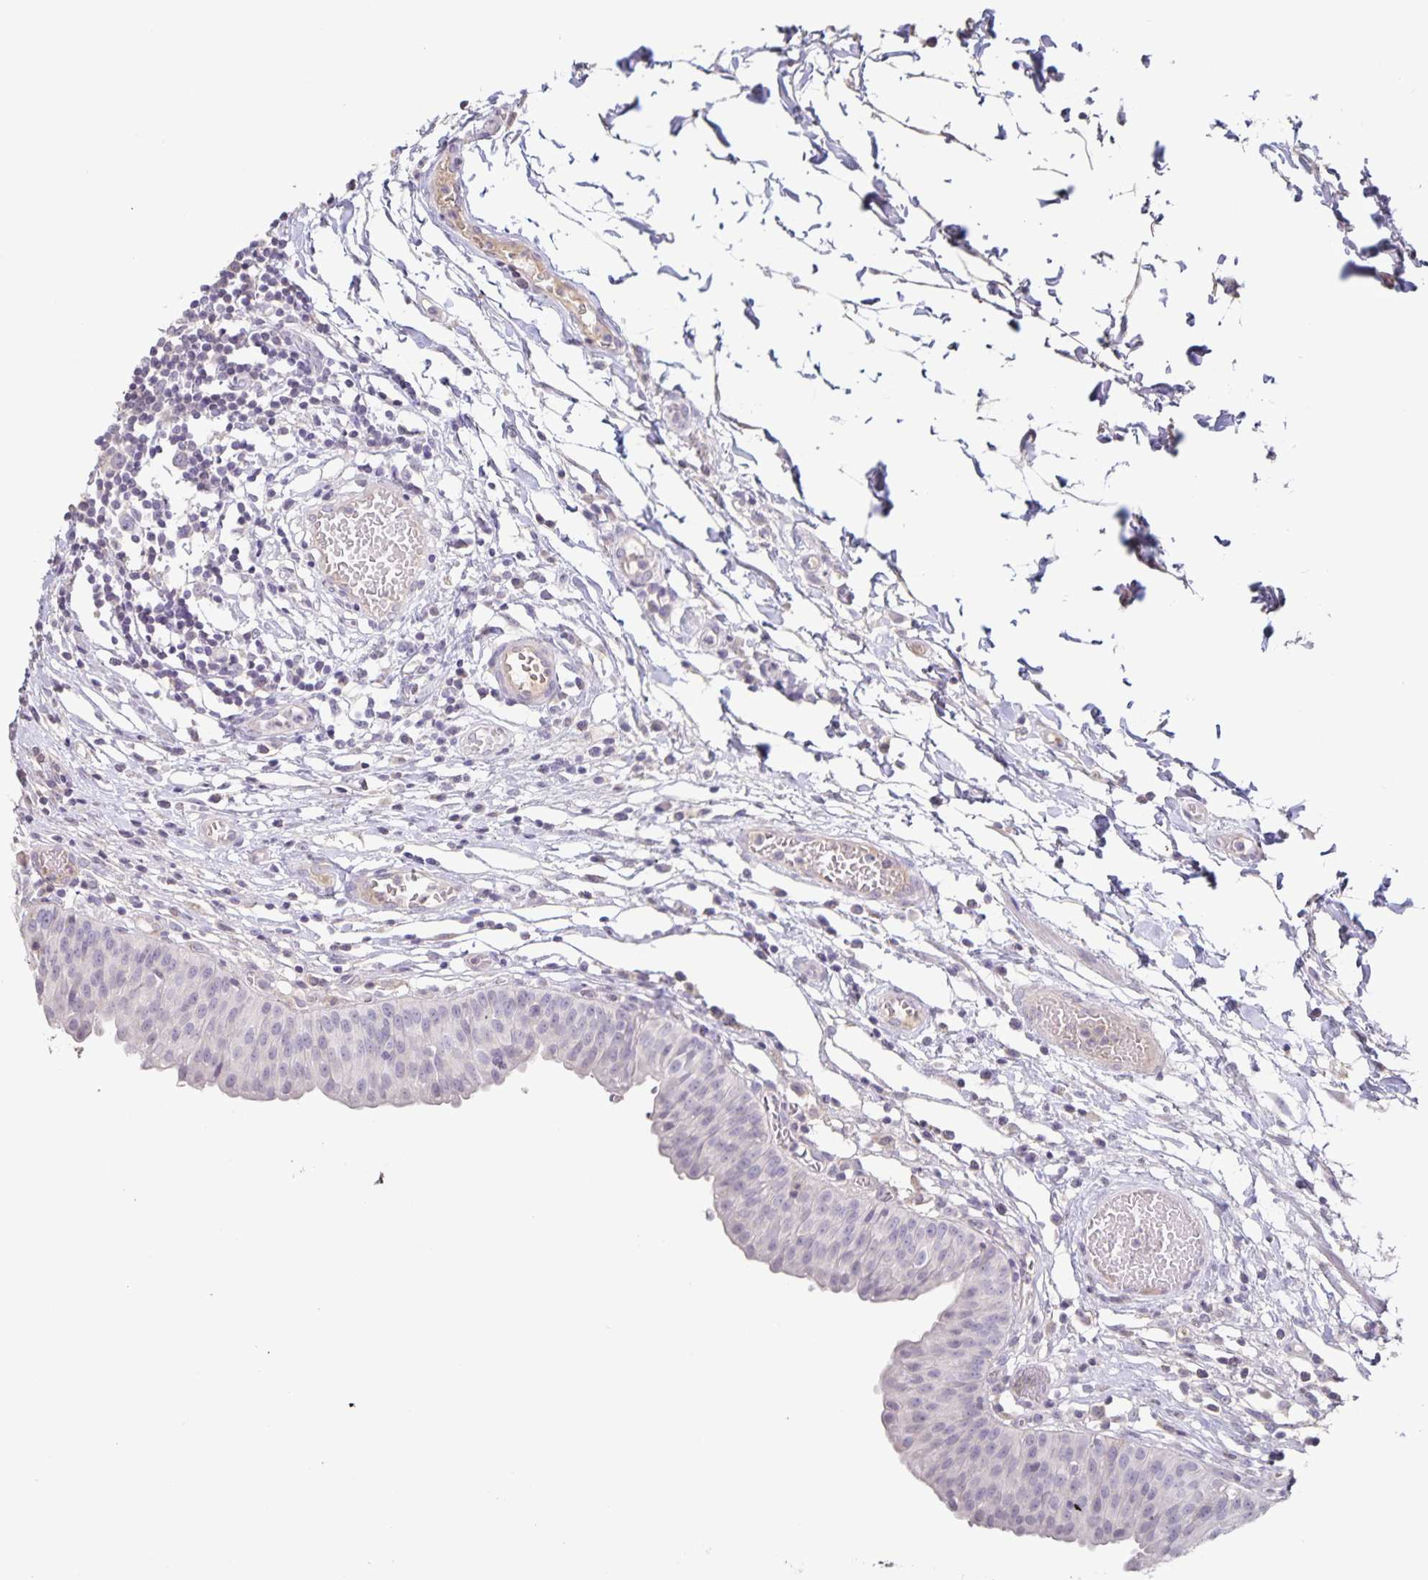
{"staining": {"intensity": "negative", "quantity": "none", "location": "none"}, "tissue": "urinary bladder", "cell_type": "Urothelial cells", "image_type": "normal", "snomed": [{"axis": "morphology", "description": "Normal tissue, NOS"}, {"axis": "topography", "description": "Urinary bladder"}], "caption": "Photomicrograph shows no significant protein staining in urothelial cells of unremarkable urinary bladder.", "gene": "INSL5", "patient": {"sex": "male", "age": 64}}